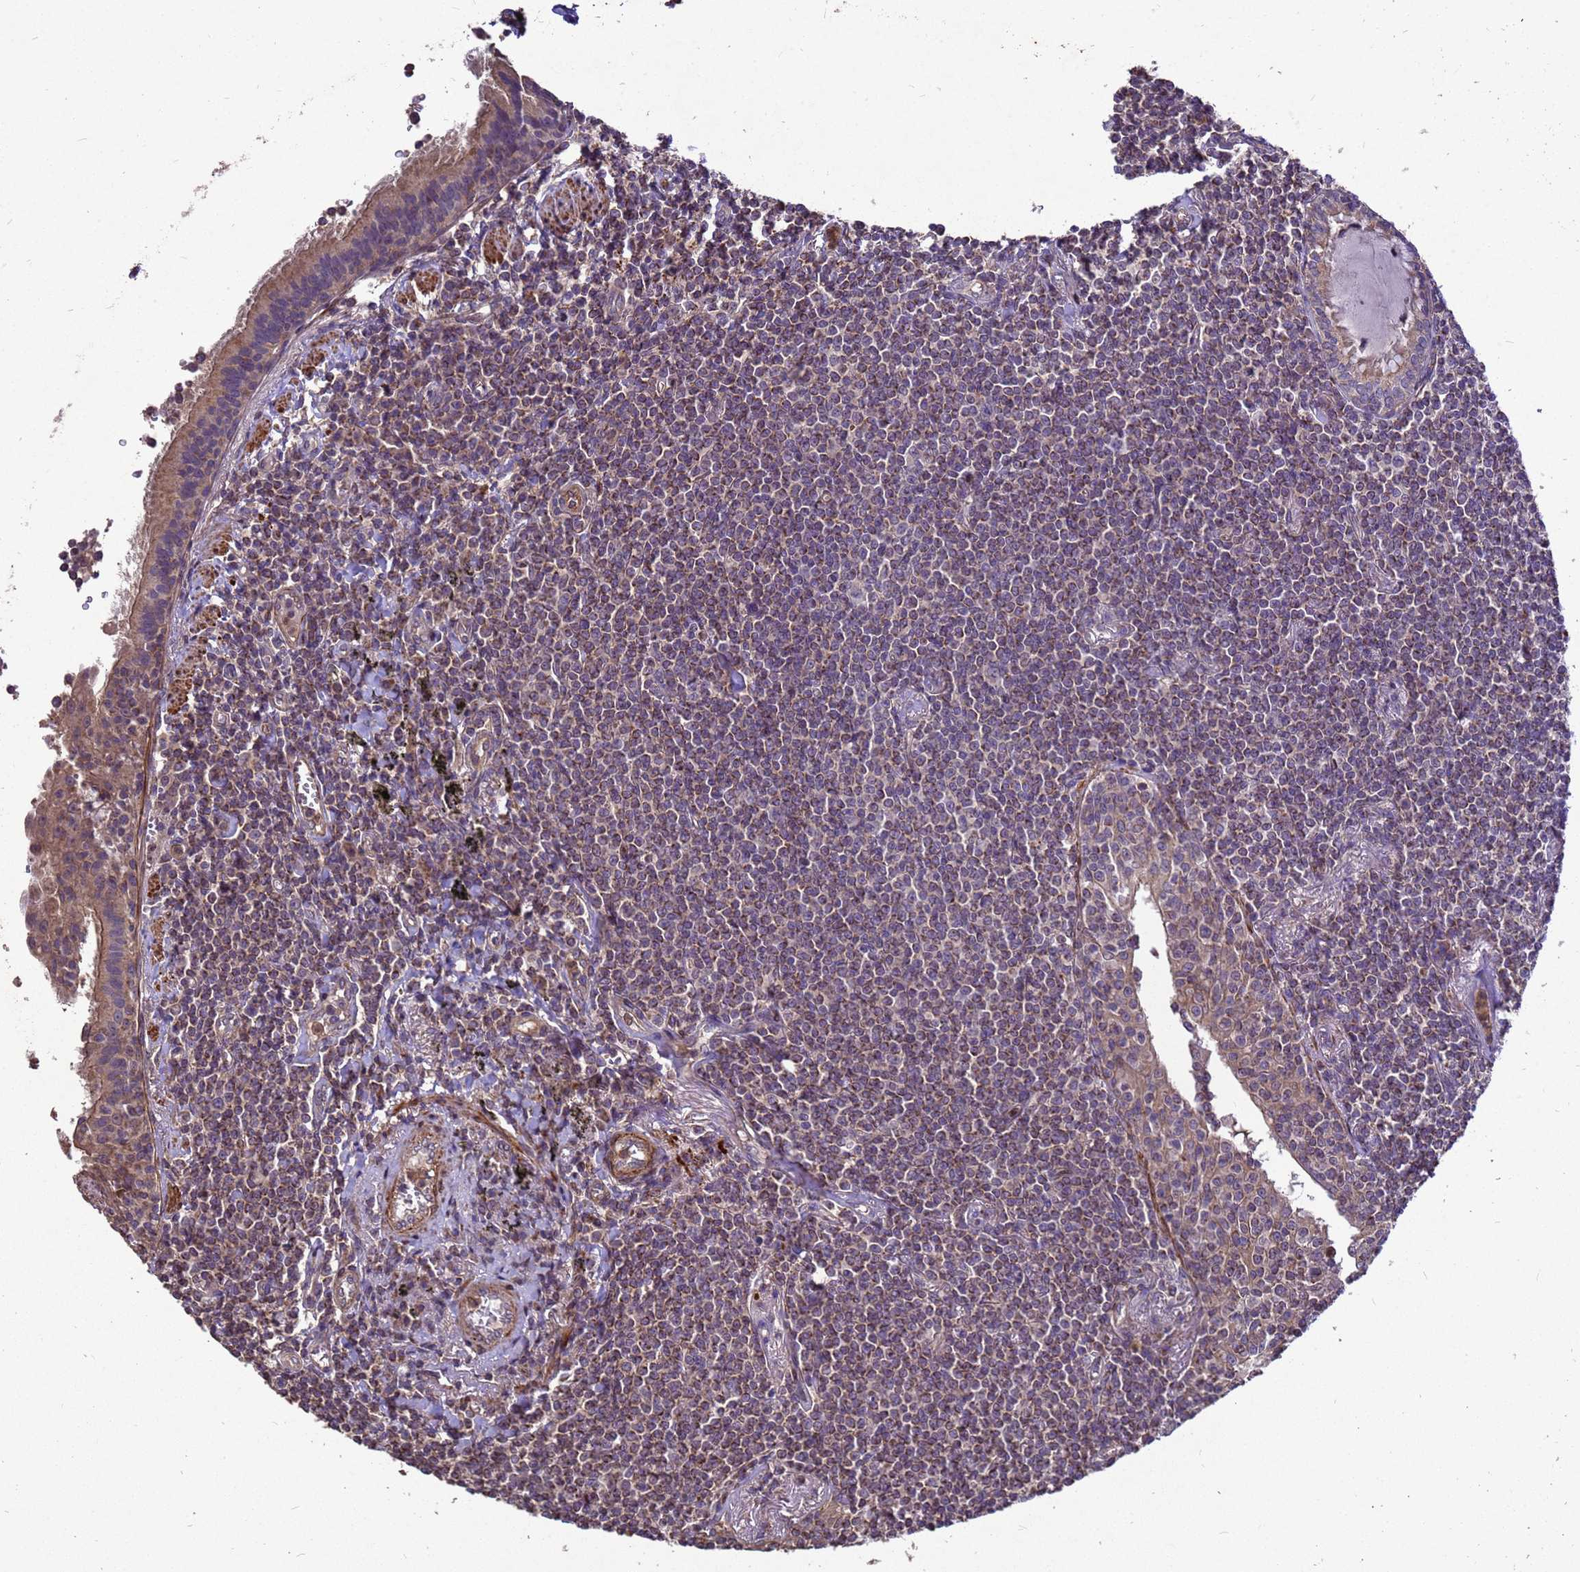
{"staining": {"intensity": "weak", "quantity": ">75%", "location": "cytoplasmic/membranous"}, "tissue": "lymphoma", "cell_type": "Tumor cells", "image_type": "cancer", "snomed": [{"axis": "morphology", "description": "Malignant lymphoma, non-Hodgkin's type, Low grade"}, {"axis": "topography", "description": "Lung"}], "caption": "Brown immunohistochemical staining in malignant lymphoma, non-Hodgkin's type (low-grade) demonstrates weak cytoplasmic/membranous staining in about >75% of tumor cells.", "gene": "RSPRY1", "patient": {"sex": "female", "age": 71}}